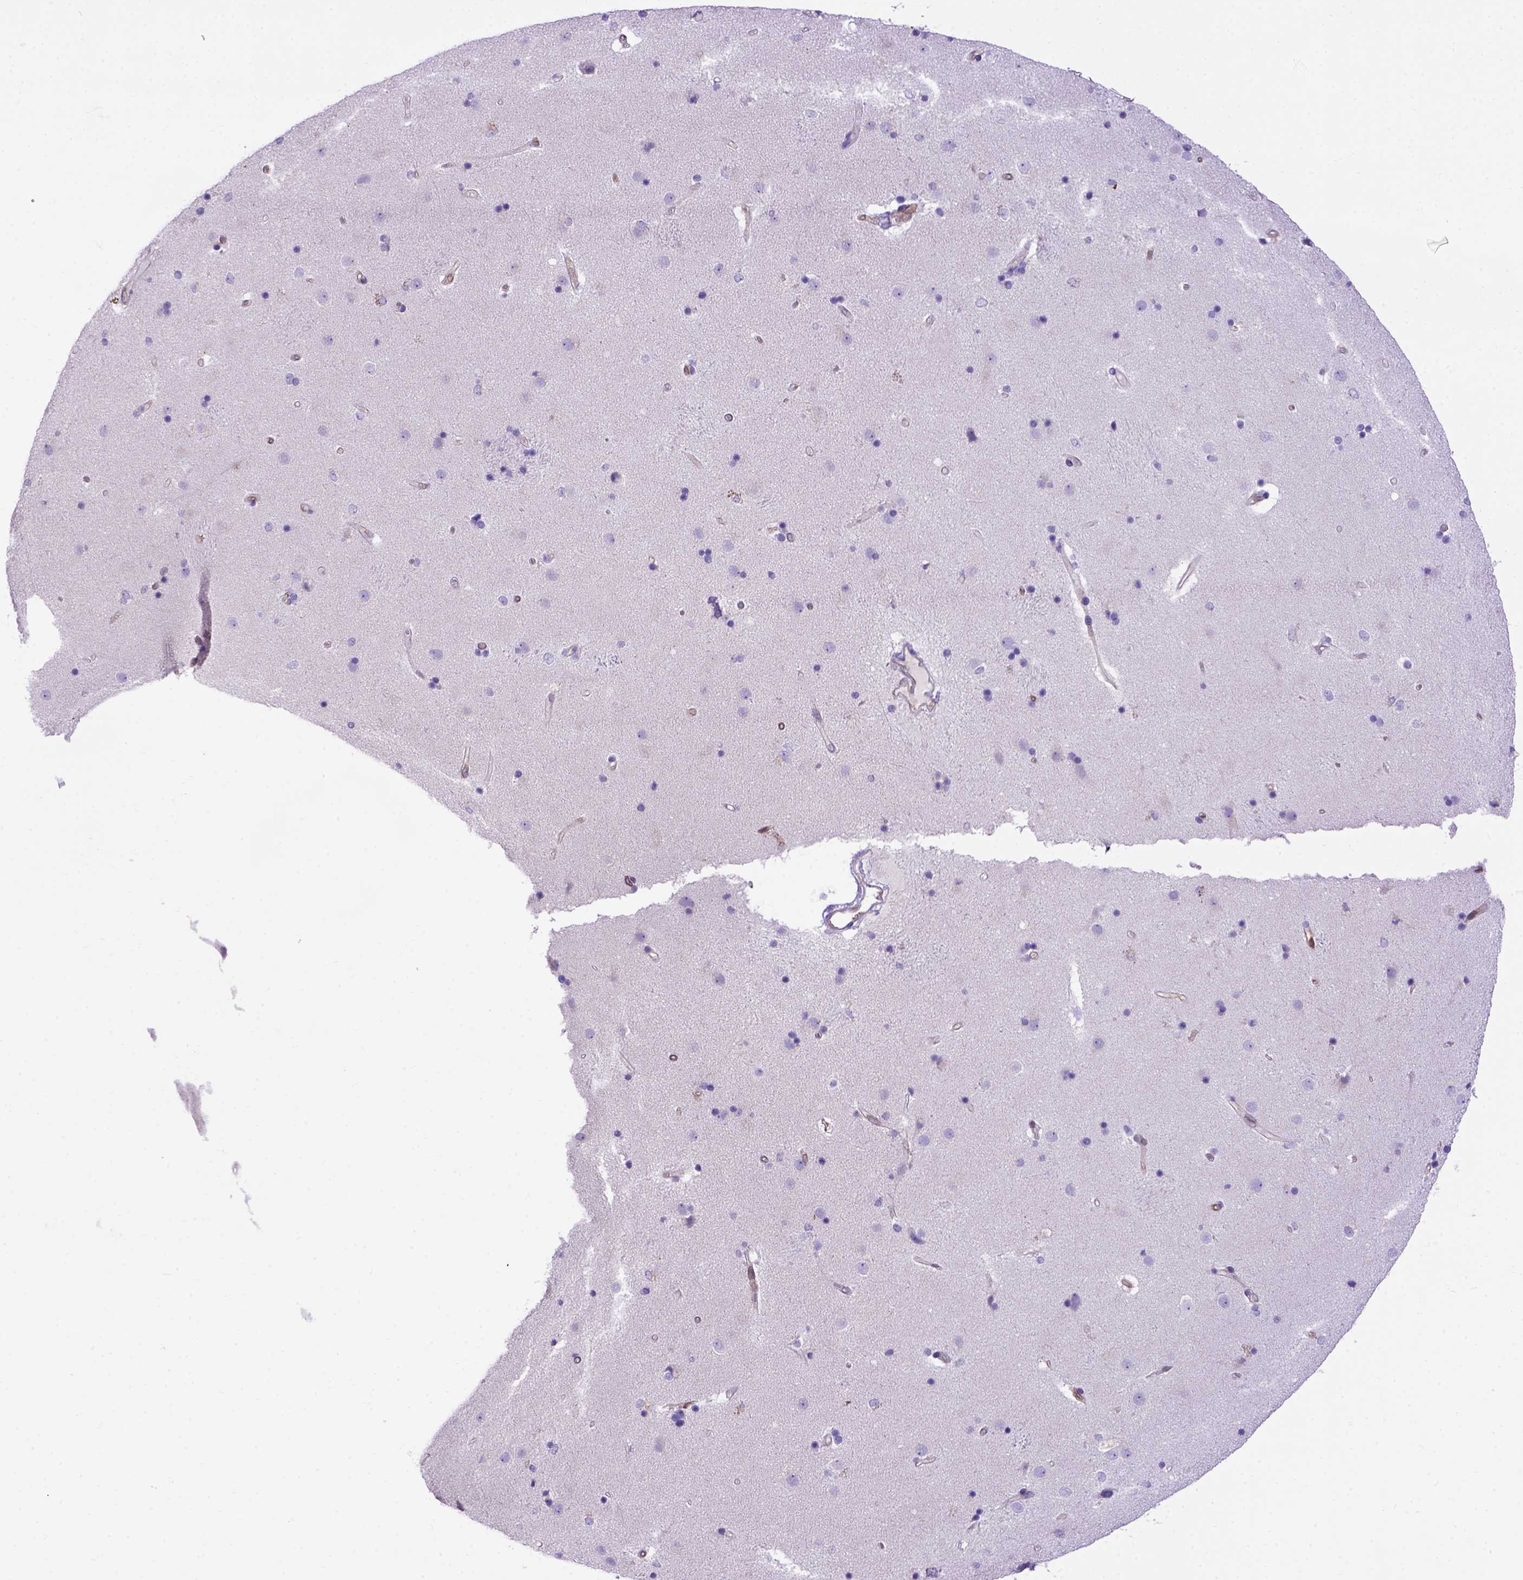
{"staining": {"intensity": "negative", "quantity": "none", "location": "none"}, "tissue": "caudate", "cell_type": "Glial cells", "image_type": "normal", "snomed": [{"axis": "morphology", "description": "Normal tissue, NOS"}, {"axis": "topography", "description": "Lateral ventricle wall"}], "caption": "DAB immunohistochemical staining of benign human caudate demonstrates no significant expression in glial cells.", "gene": "PTGES", "patient": {"sex": "female", "age": 71}}